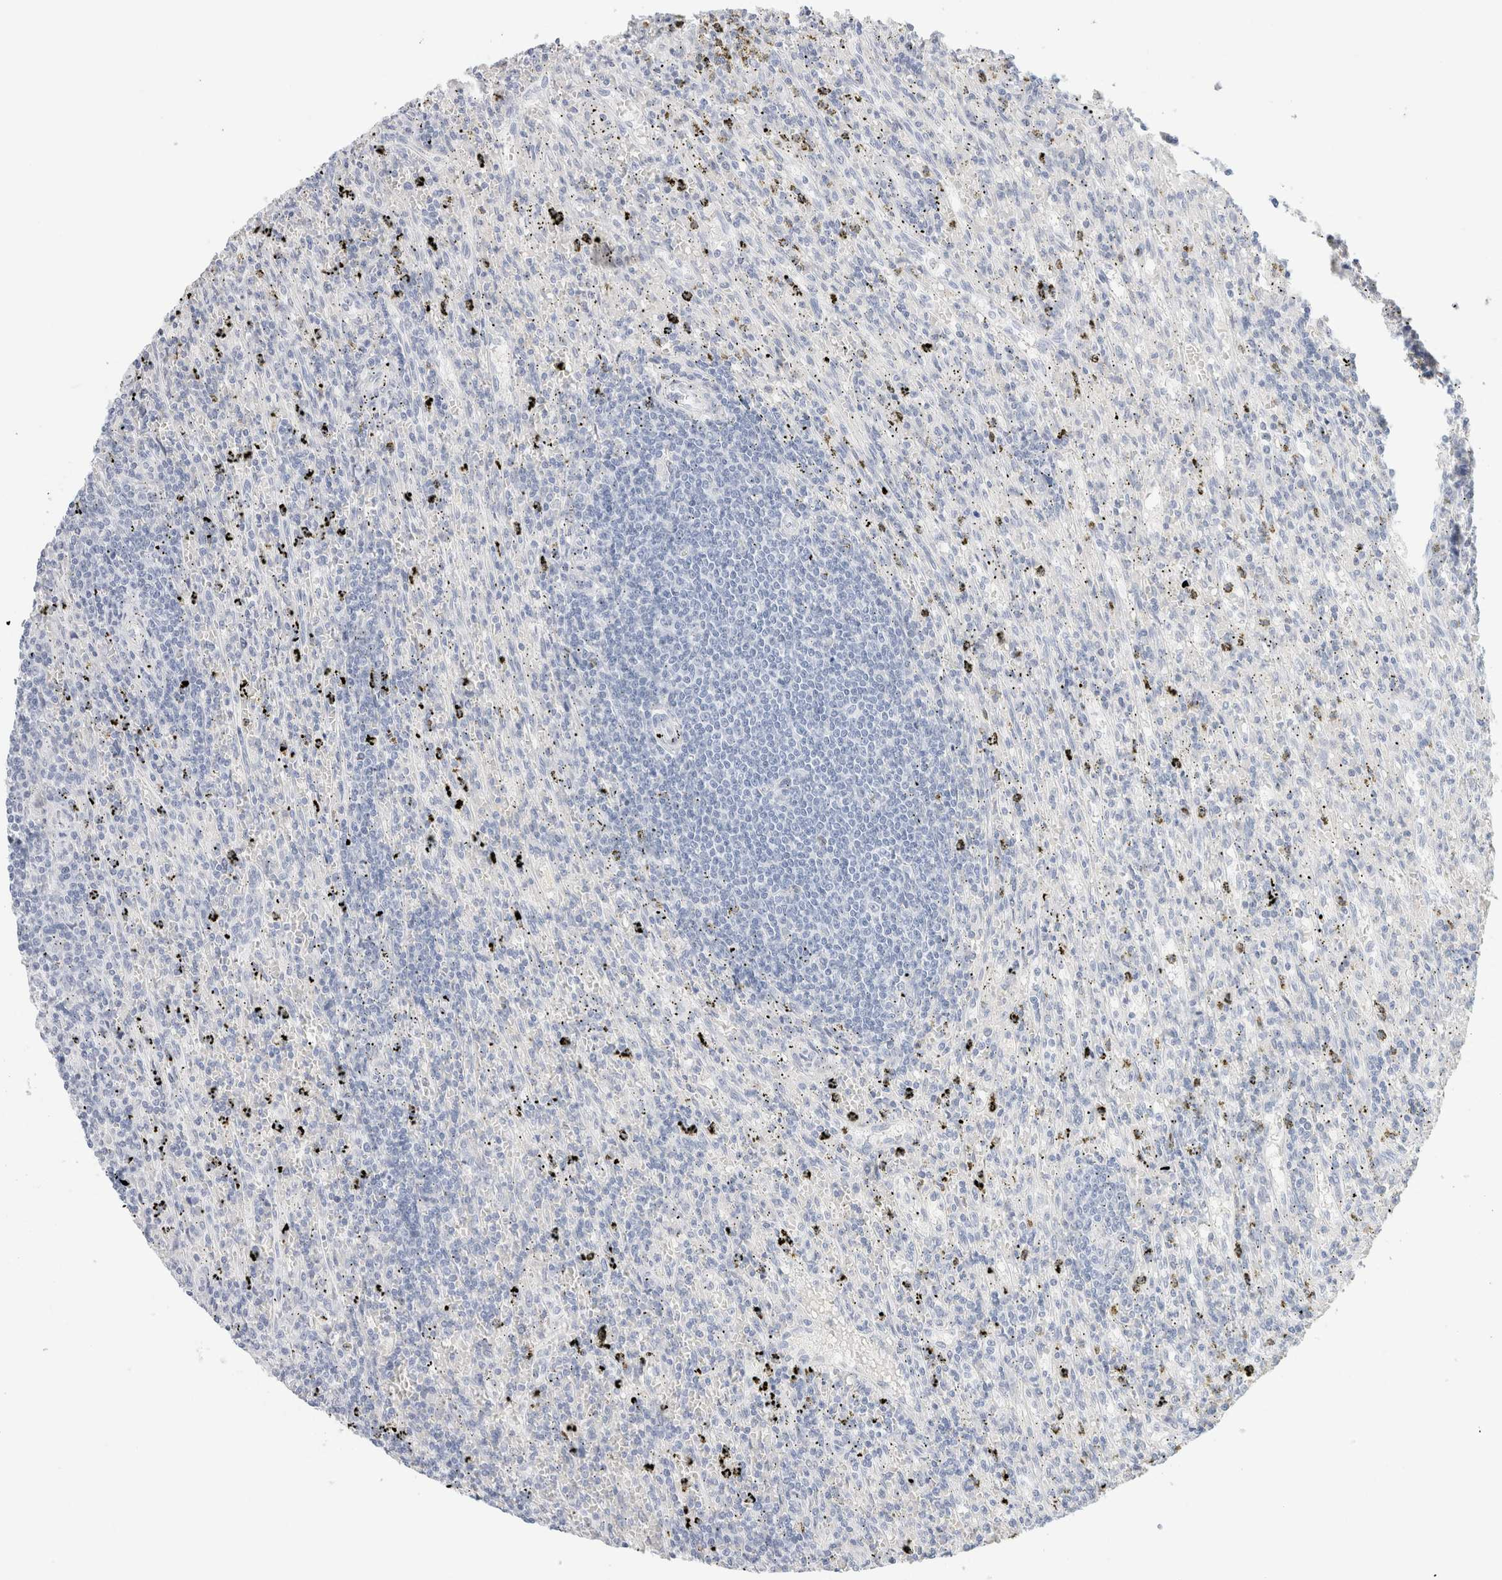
{"staining": {"intensity": "negative", "quantity": "none", "location": "none"}, "tissue": "lymphoma", "cell_type": "Tumor cells", "image_type": "cancer", "snomed": [{"axis": "morphology", "description": "Malignant lymphoma, non-Hodgkin's type, Low grade"}, {"axis": "topography", "description": "Spleen"}], "caption": "Tumor cells are negative for brown protein staining in malignant lymphoma, non-Hodgkin's type (low-grade).", "gene": "RTN4", "patient": {"sex": "male", "age": 76}}